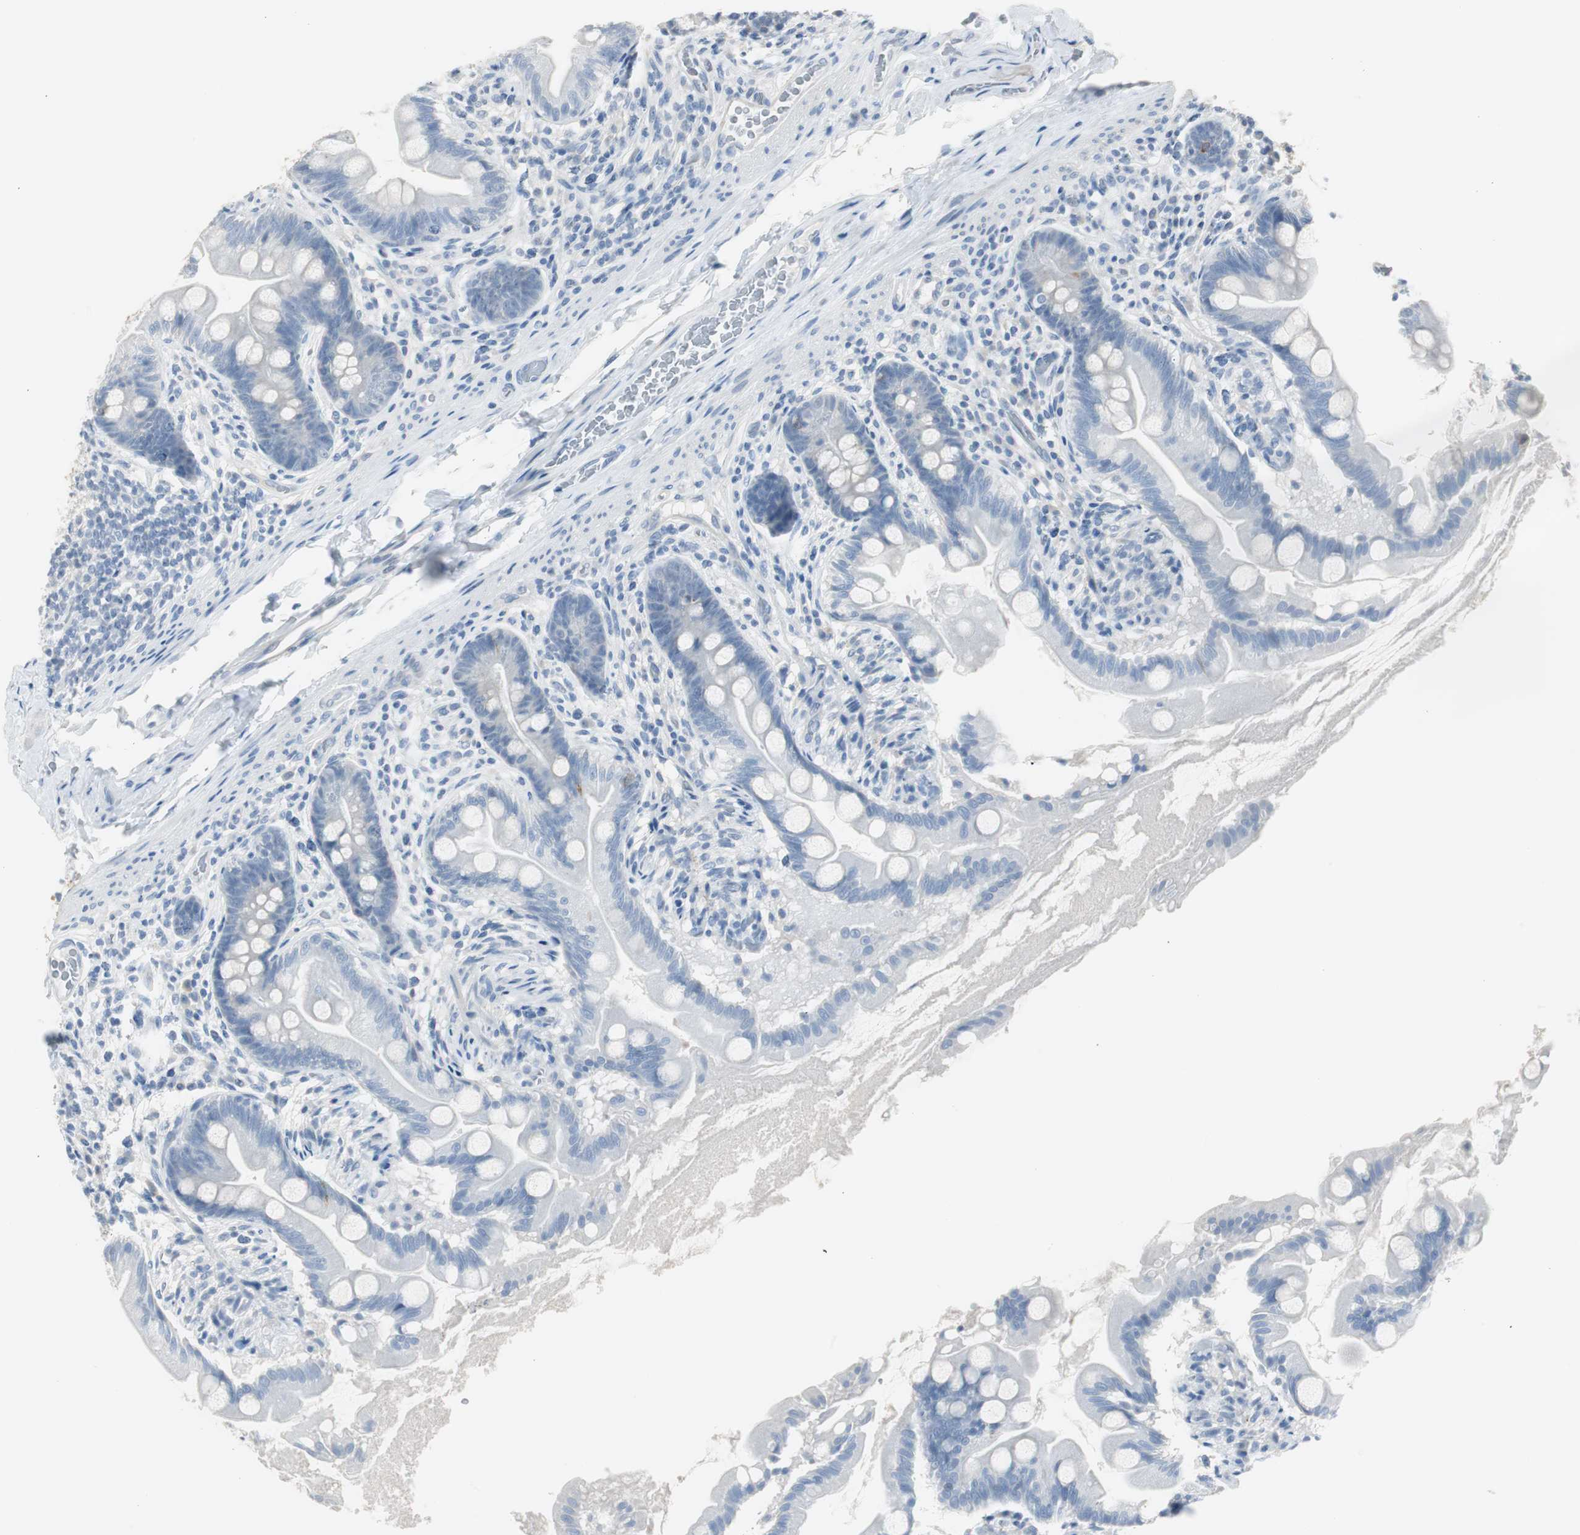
{"staining": {"intensity": "negative", "quantity": "none", "location": "none"}, "tissue": "small intestine", "cell_type": "Glandular cells", "image_type": "normal", "snomed": [{"axis": "morphology", "description": "Normal tissue, NOS"}, {"axis": "topography", "description": "Small intestine"}], "caption": "This is a image of immunohistochemistry staining of benign small intestine, which shows no staining in glandular cells.", "gene": "S100A7A", "patient": {"sex": "female", "age": 56}}